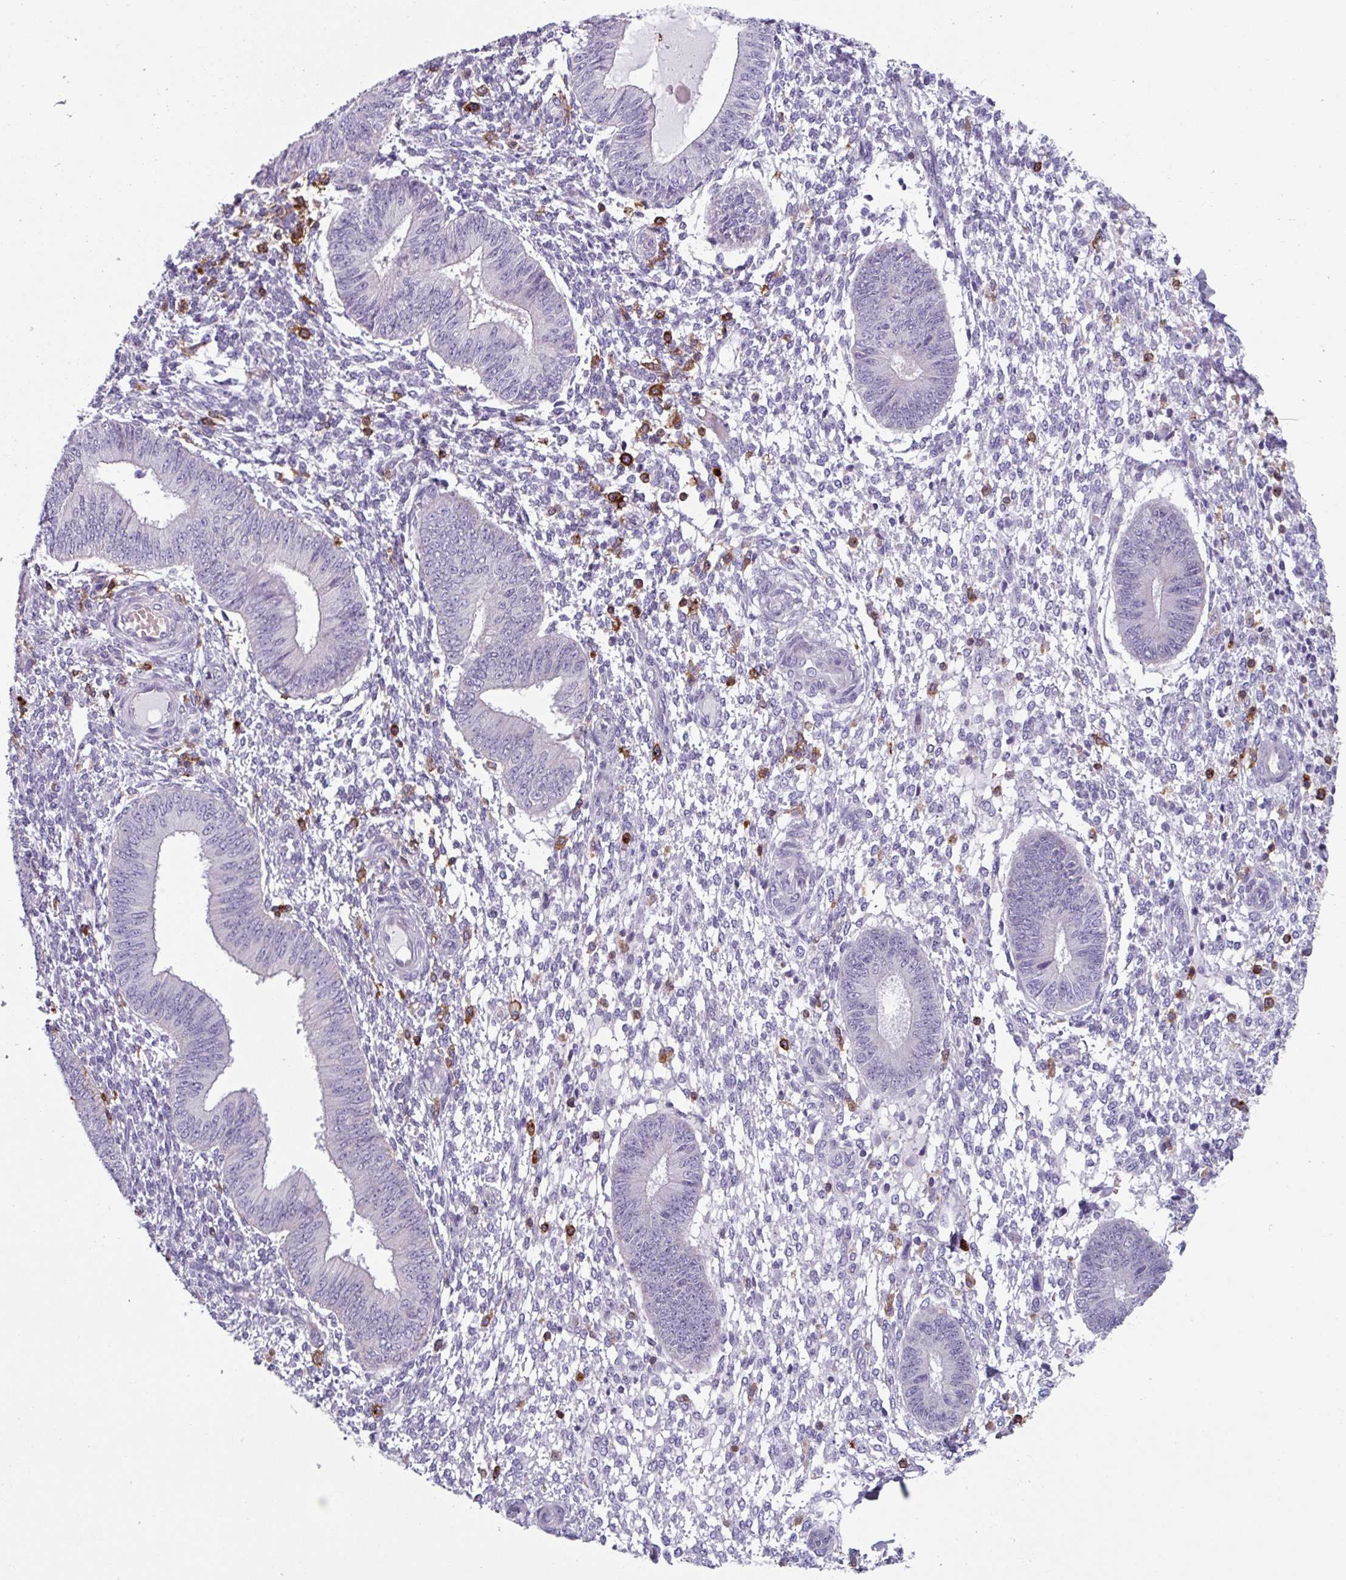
{"staining": {"intensity": "negative", "quantity": "none", "location": "none"}, "tissue": "endometrium", "cell_type": "Cells in endometrial stroma", "image_type": "normal", "snomed": [{"axis": "morphology", "description": "Normal tissue, NOS"}, {"axis": "topography", "description": "Endometrium"}], "caption": "This is a micrograph of immunohistochemistry (IHC) staining of unremarkable endometrium, which shows no positivity in cells in endometrial stroma. (DAB immunohistochemistry with hematoxylin counter stain).", "gene": "EXOSC5", "patient": {"sex": "female", "age": 49}}